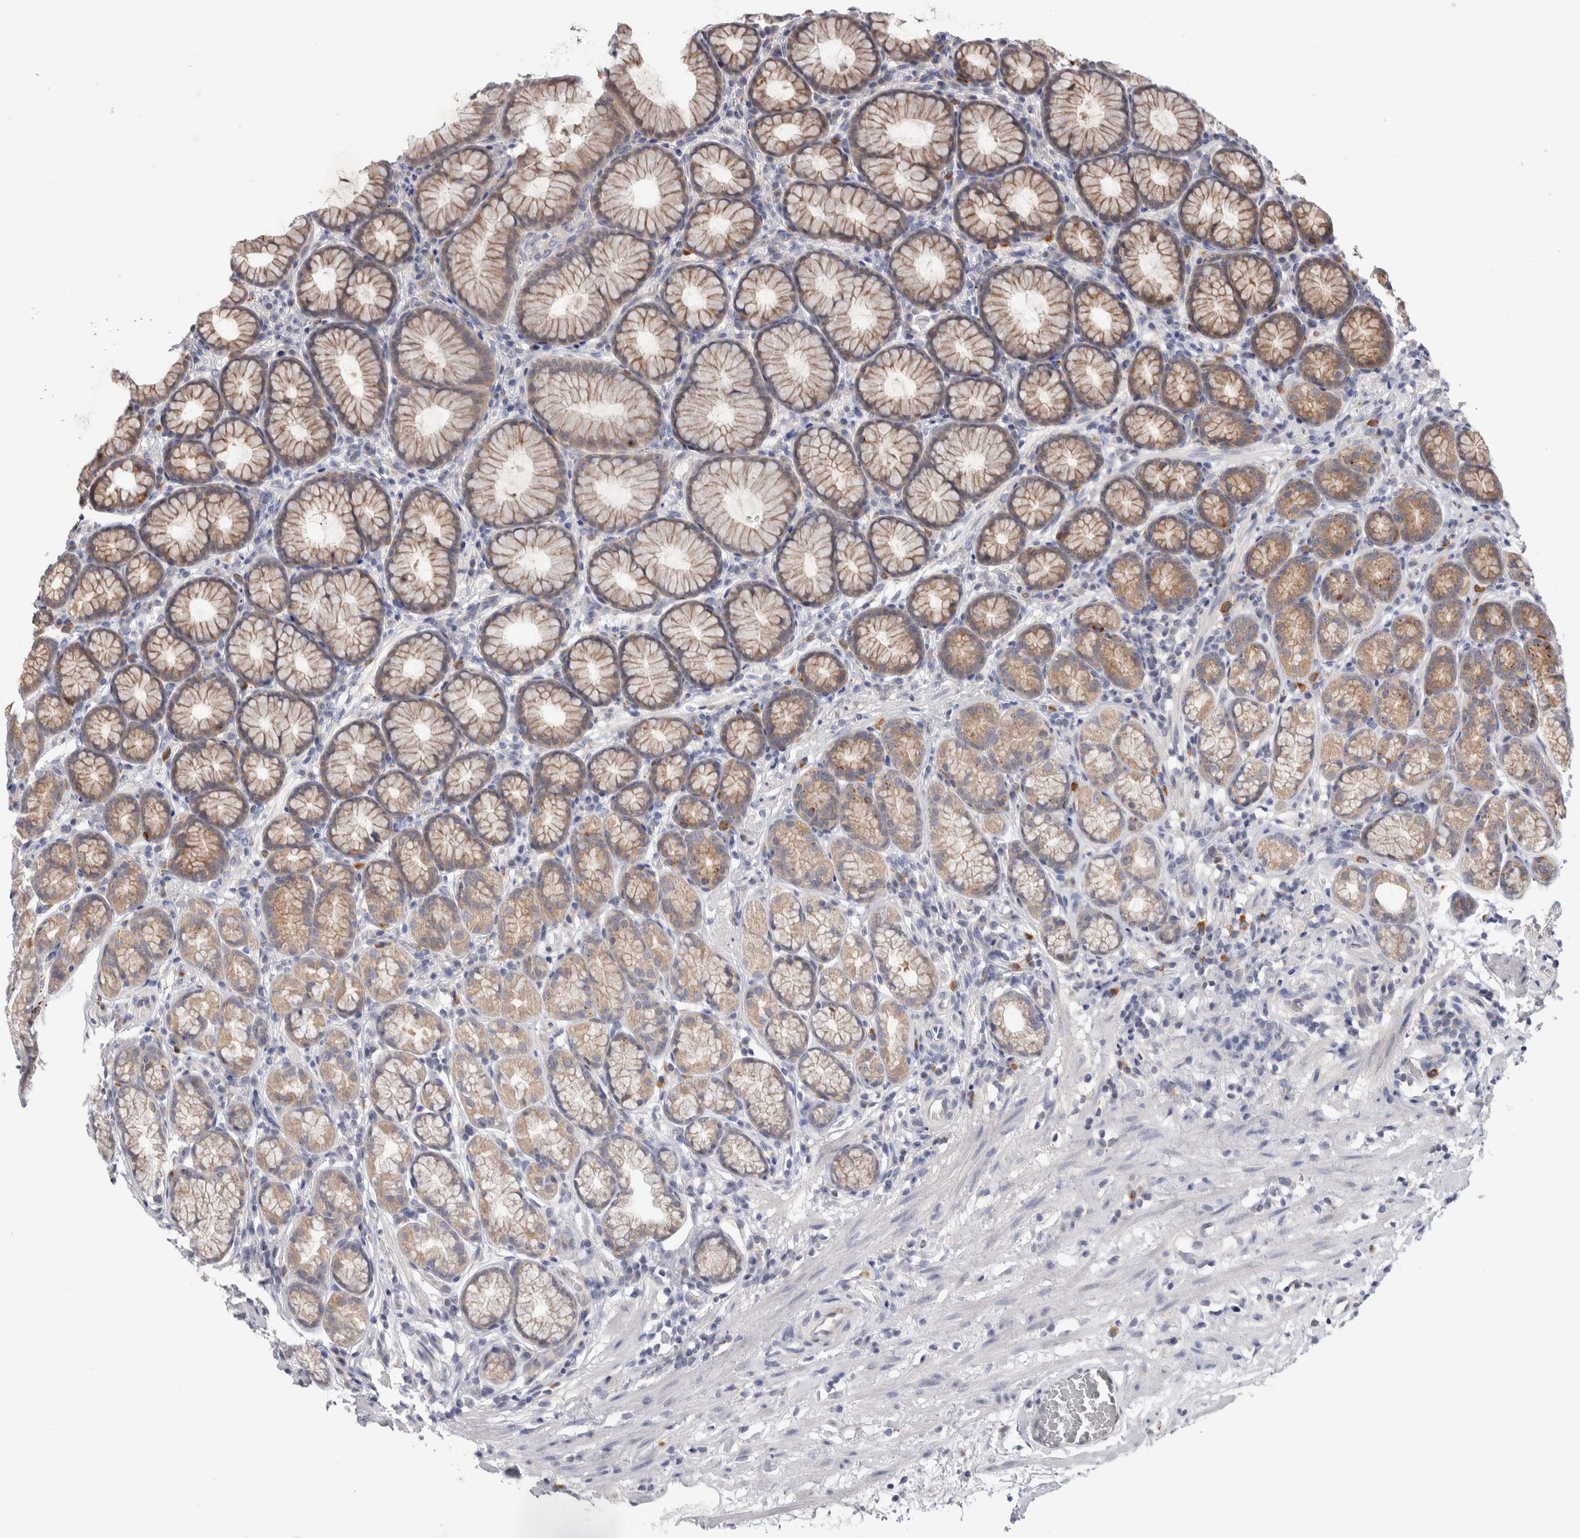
{"staining": {"intensity": "moderate", "quantity": "25%-75%", "location": "cytoplasmic/membranous"}, "tissue": "stomach", "cell_type": "Glandular cells", "image_type": "normal", "snomed": [{"axis": "morphology", "description": "Normal tissue, NOS"}, {"axis": "topography", "description": "Stomach"}], "caption": "Protein staining by immunohistochemistry reveals moderate cytoplasmic/membranous staining in approximately 25%-75% of glandular cells in unremarkable stomach.", "gene": "MRPL37", "patient": {"sex": "male", "age": 42}}